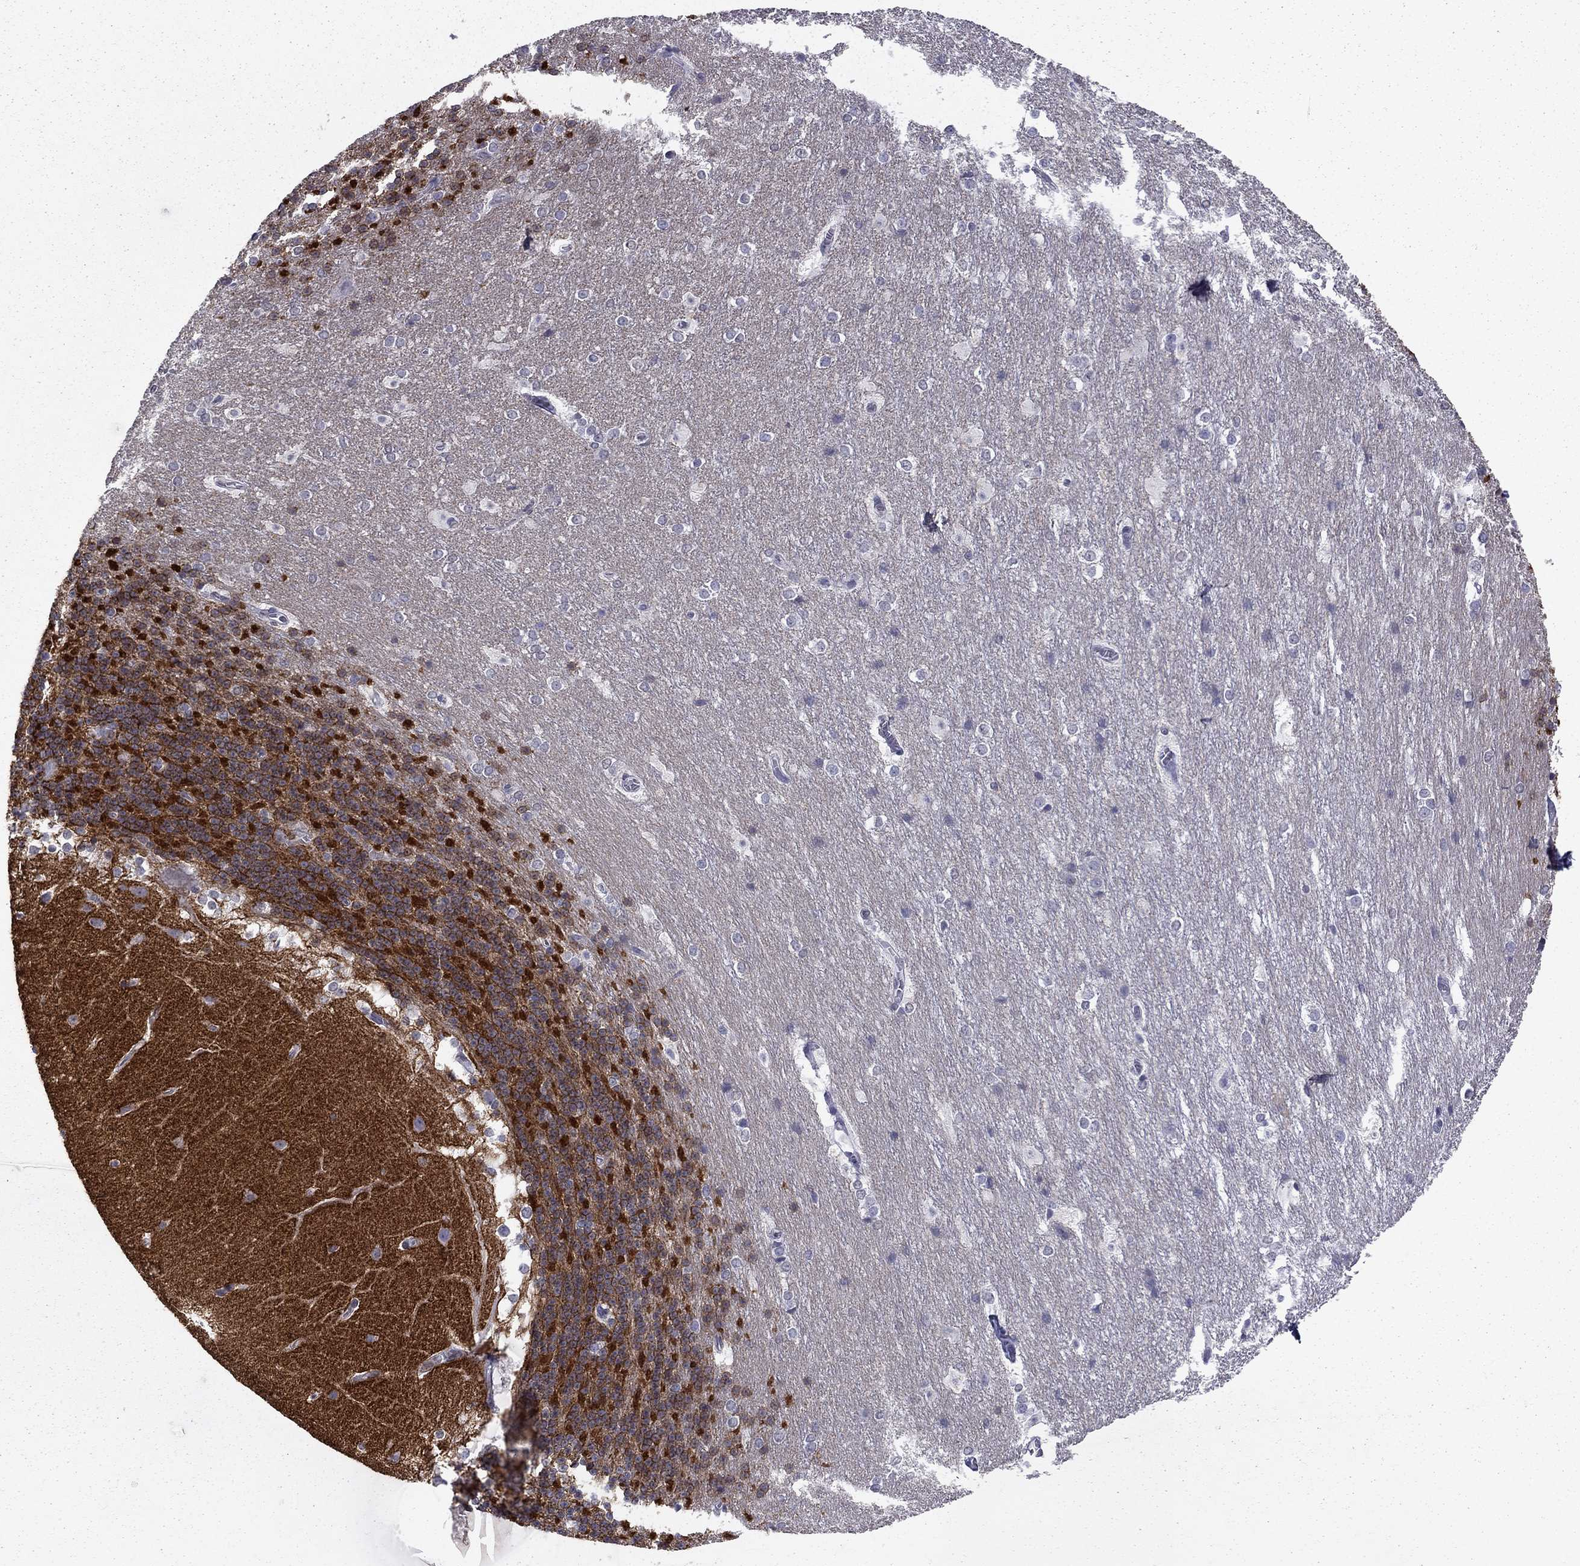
{"staining": {"intensity": "strong", "quantity": "25%-75%", "location": "cytoplasmic/membranous"}, "tissue": "cerebellum", "cell_type": "Cells in granular layer", "image_type": "normal", "snomed": [{"axis": "morphology", "description": "Normal tissue, NOS"}, {"axis": "topography", "description": "Cerebellum"}], "caption": "Human cerebellum stained for a protein (brown) shows strong cytoplasmic/membranous positive positivity in approximately 25%-75% of cells in granular layer.", "gene": "PRRT2", "patient": {"sex": "female", "age": 19}}